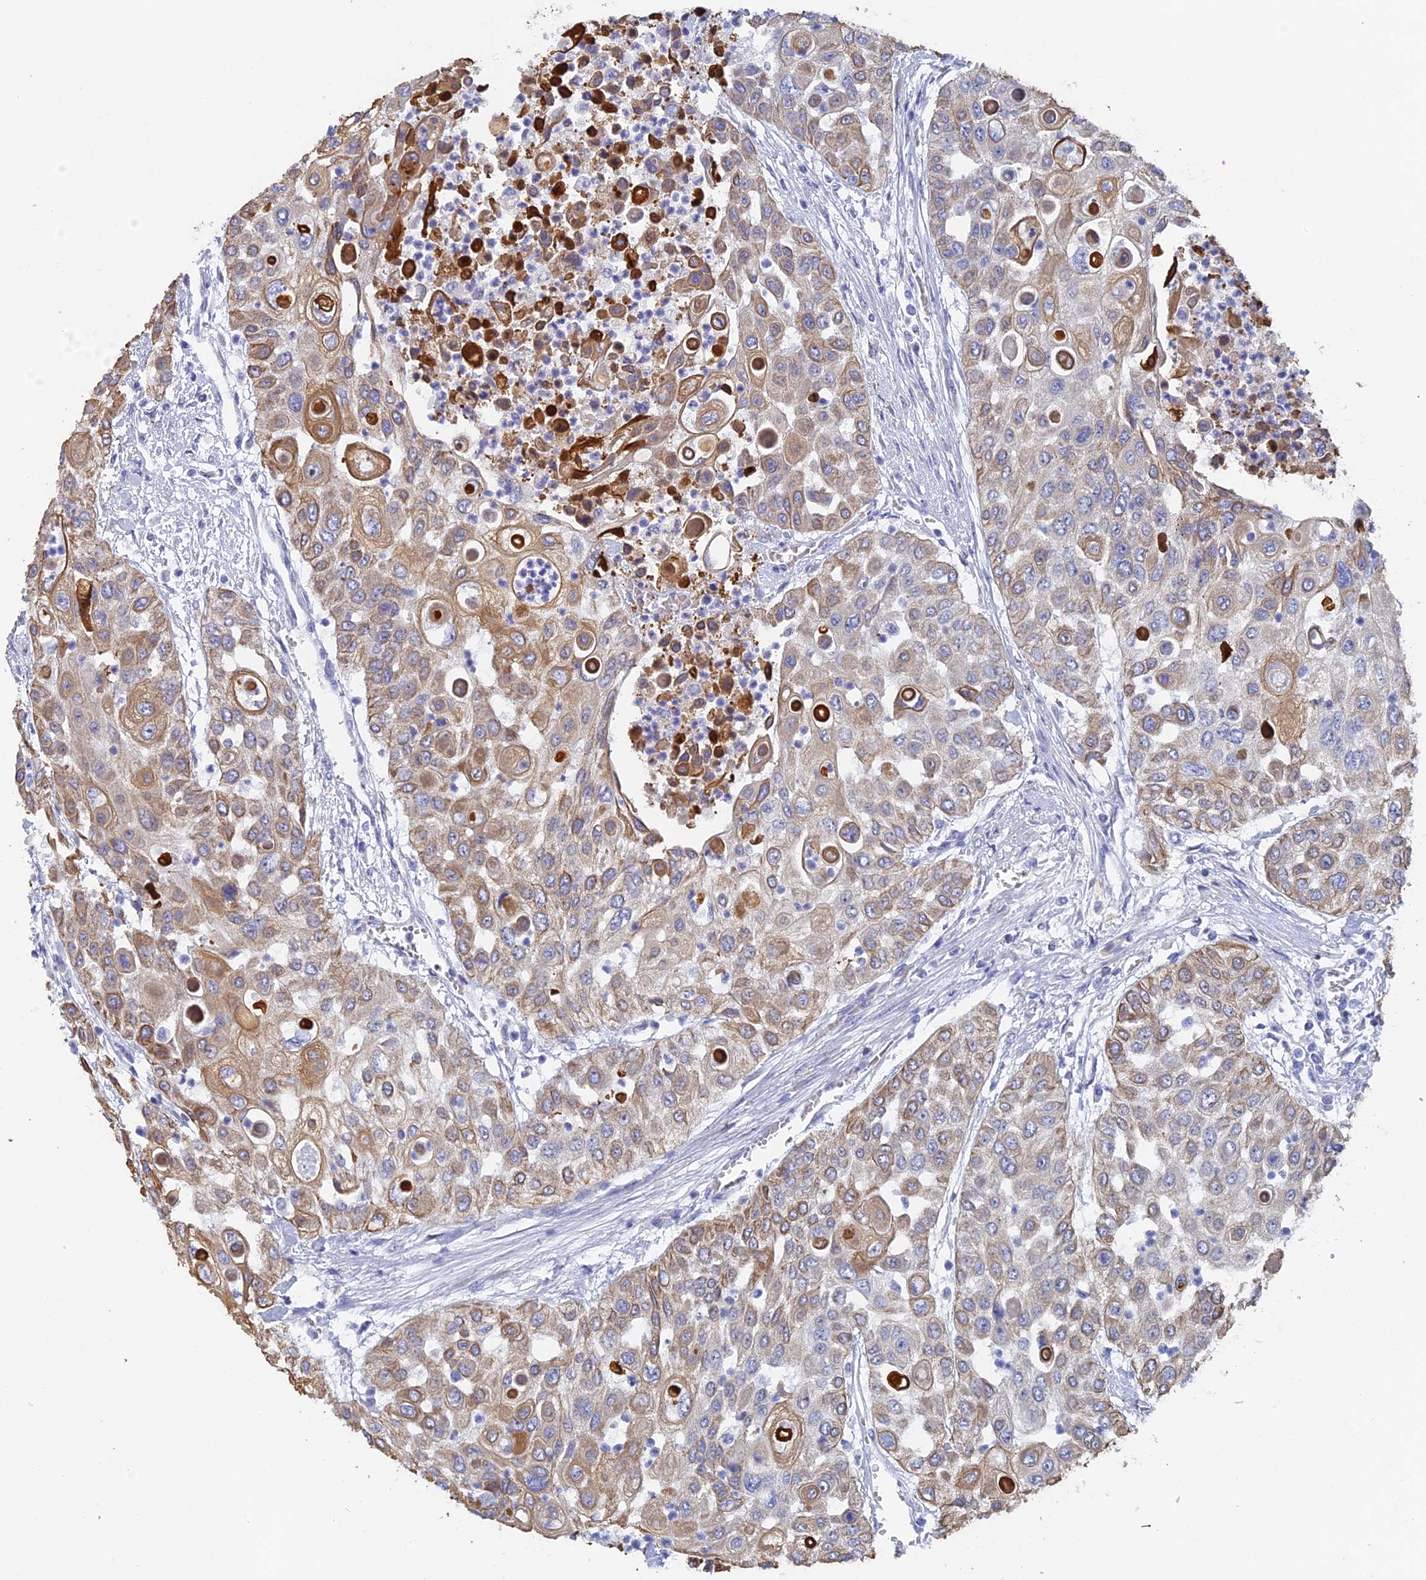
{"staining": {"intensity": "moderate", "quantity": "25%-75%", "location": "cytoplasmic/membranous"}, "tissue": "urothelial cancer", "cell_type": "Tumor cells", "image_type": "cancer", "snomed": [{"axis": "morphology", "description": "Urothelial carcinoma, High grade"}, {"axis": "topography", "description": "Urinary bladder"}], "caption": "High-grade urothelial carcinoma was stained to show a protein in brown. There is medium levels of moderate cytoplasmic/membranous positivity in approximately 25%-75% of tumor cells.", "gene": "SRFBP1", "patient": {"sex": "female", "age": 79}}